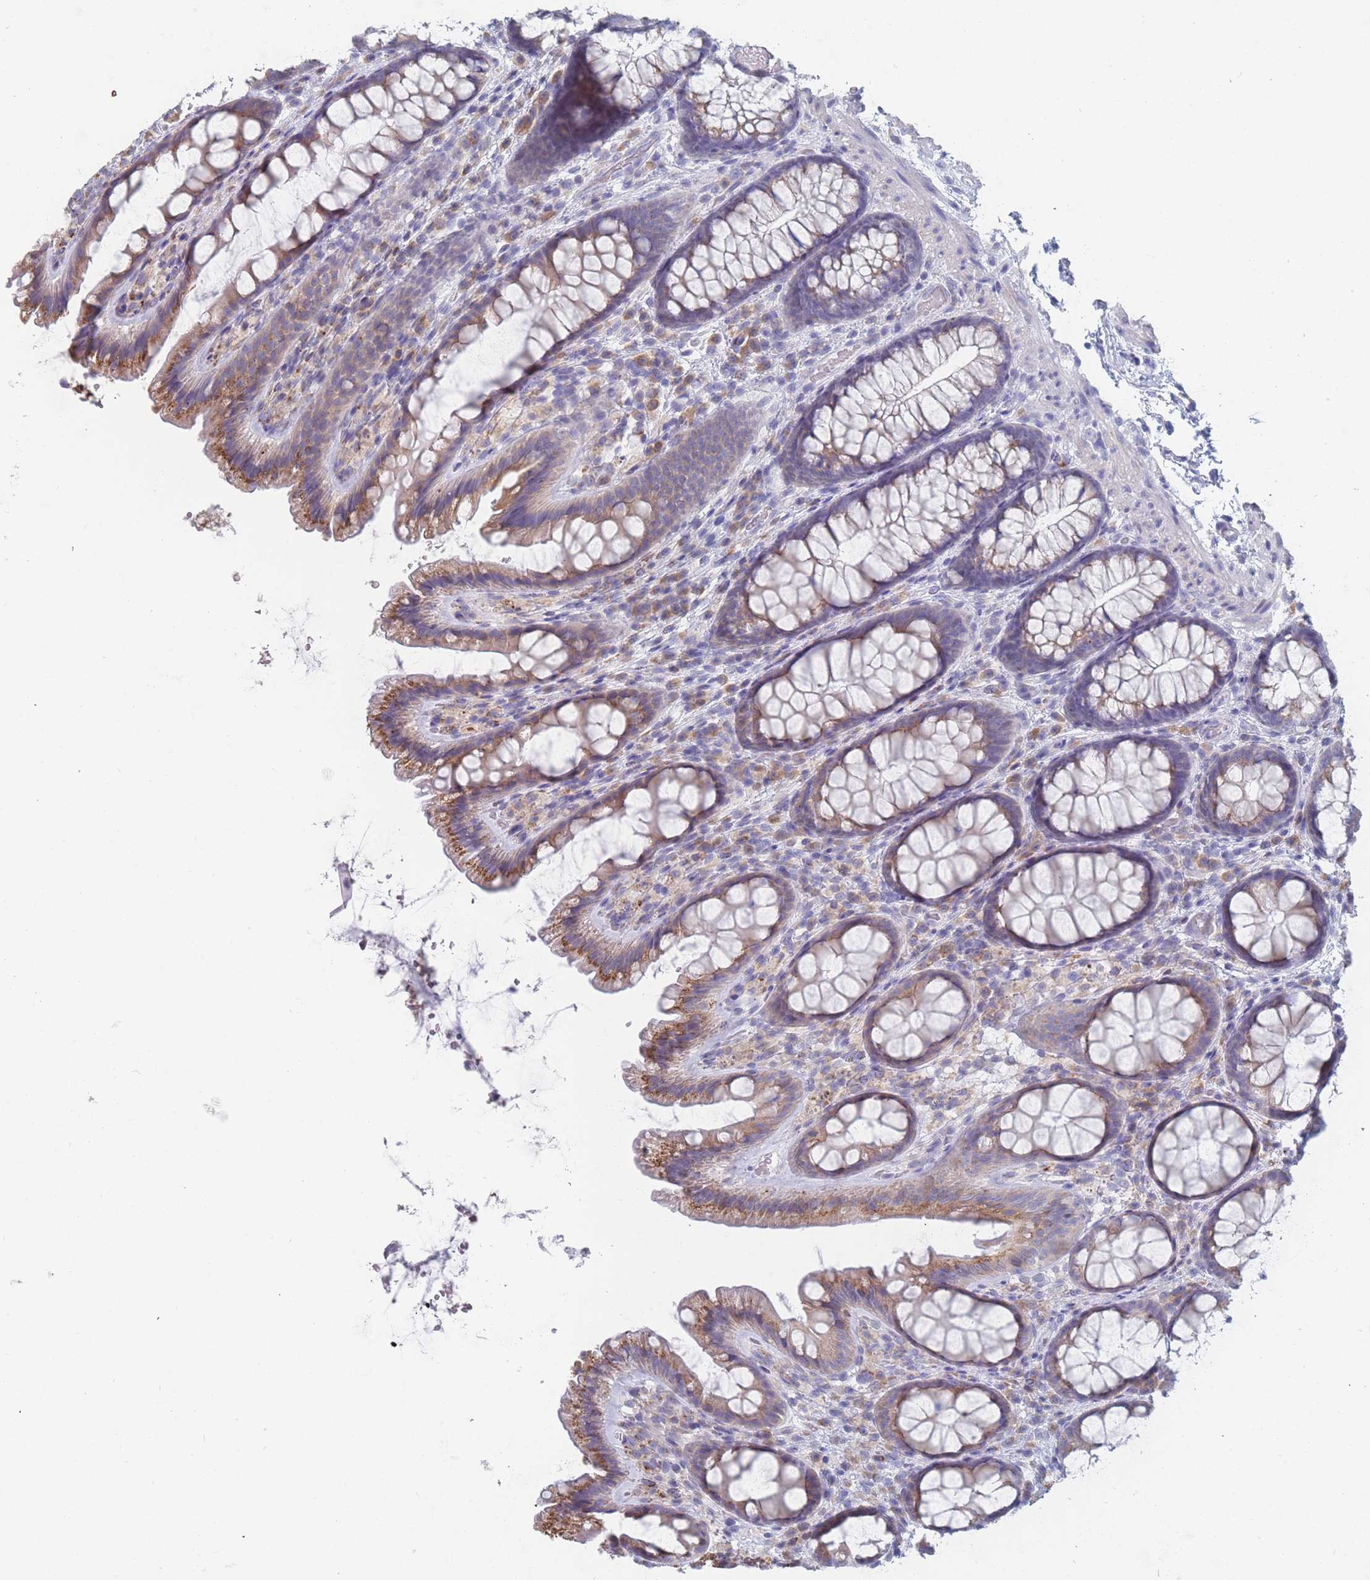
{"staining": {"intensity": "moderate", "quantity": ">75%", "location": "cytoplasmic/membranous"}, "tissue": "colon", "cell_type": "Glandular cells", "image_type": "normal", "snomed": [{"axis": "morphology", "description": "Normal tissue, NOS"}, {"axis": "topography", "description": "Colon"}], "caption": "Immunohistochemistry micrograph of unremarkable human colon stained for a protein (brown), which displays medium levels of moderate cytoplasmic/membranous expression in about >75% of glandular cells.", "gene": "TMED10", "patient": {"sex": "male", "age": 46}}